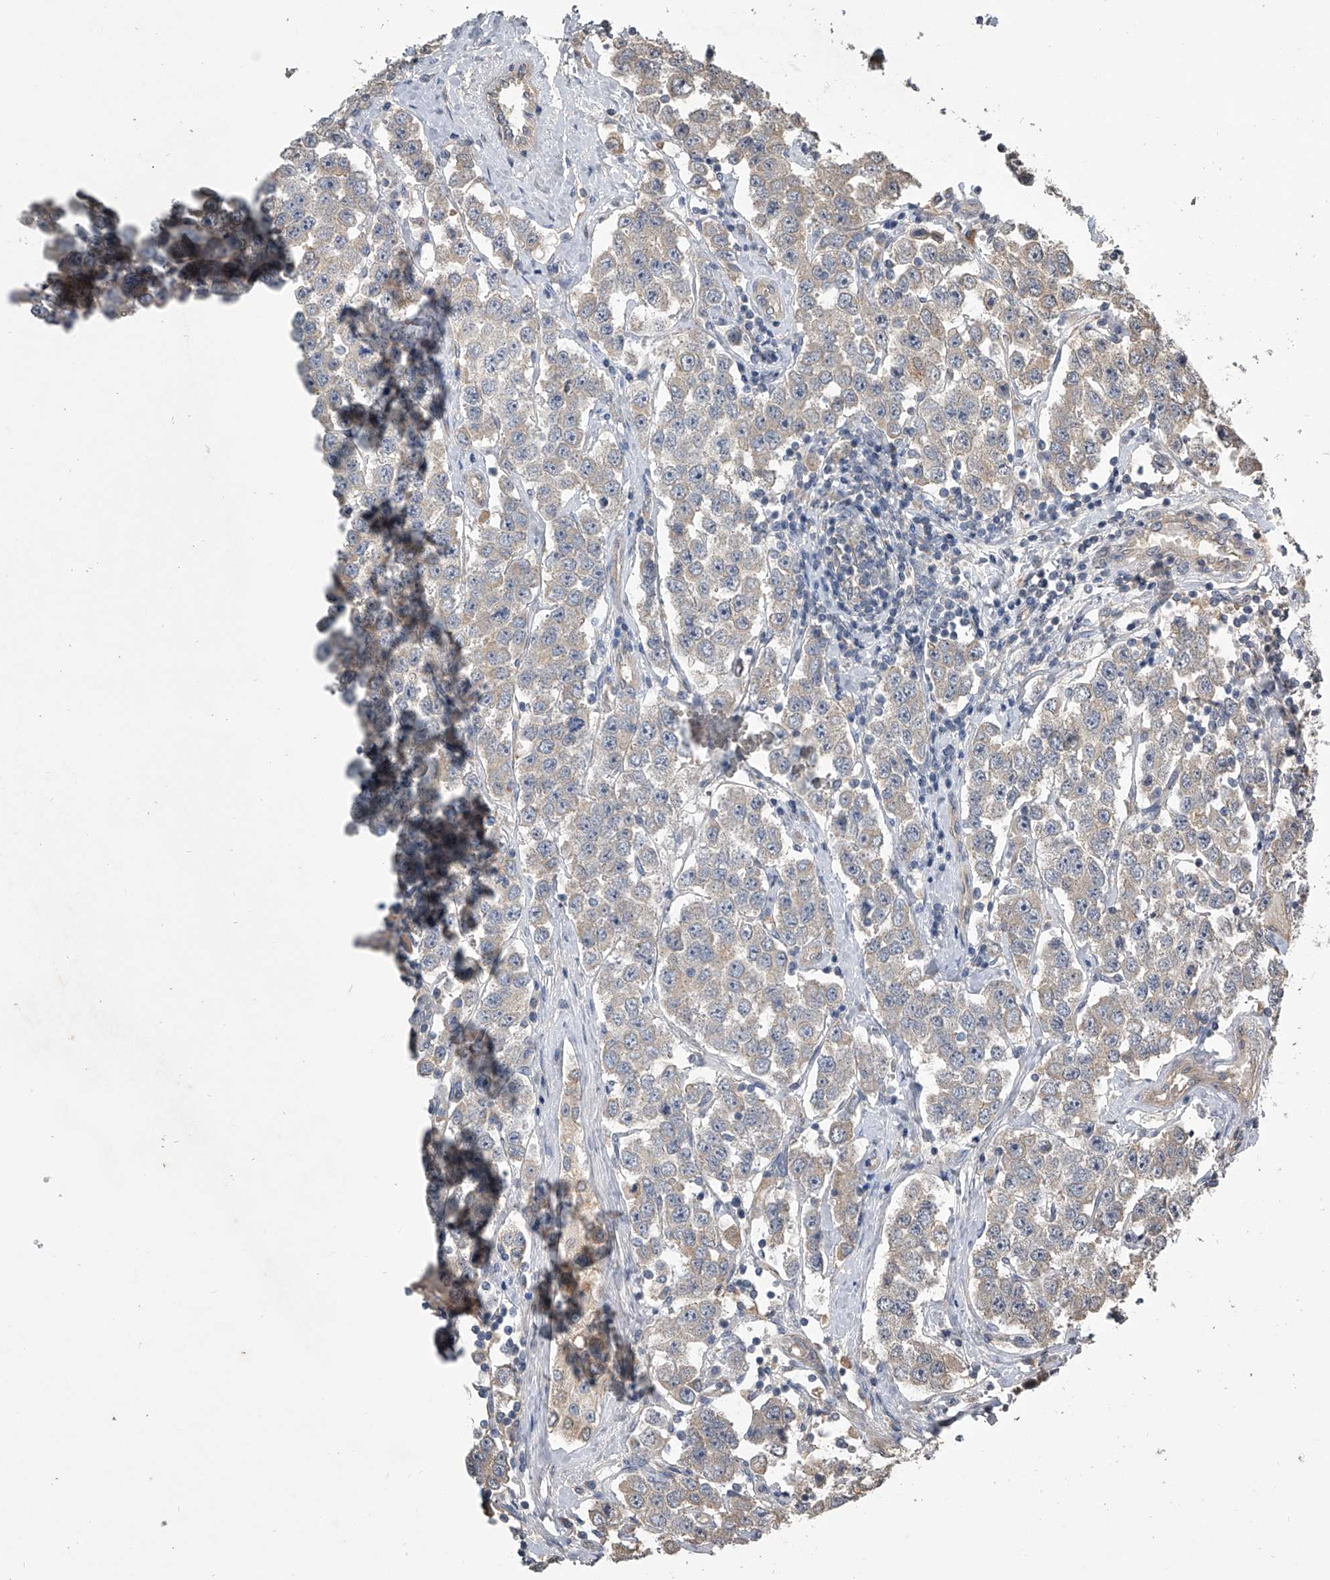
{"staining": {"intensity": "moderate", "quantity": "<25%", "location": "cytoplasmic/membranous"}, "tissue": "testis cancer", "cell_type": "Tumor cells", "image_type": "cancer", "snomed": [{"axis": "morphology", "description": "Seminoma, NOS"}, {"axis": "topography", "description": "Testis"}], "caption": "Immunohistochemistry staining of testis seminoma, which displays low levels of moderate cytoplasmic/membranous staining in approximately <25% of tumor cells indicating moderate cytoplasmic/membranous protein expression. The staining was performed using DAB (3,3'-diaminobenzidine) (brown) for protein detection and nuclei were counterstained in hematoxylin (blue).", "gene": "NFS1", "patient": {"sex": "male", "age": 28}}